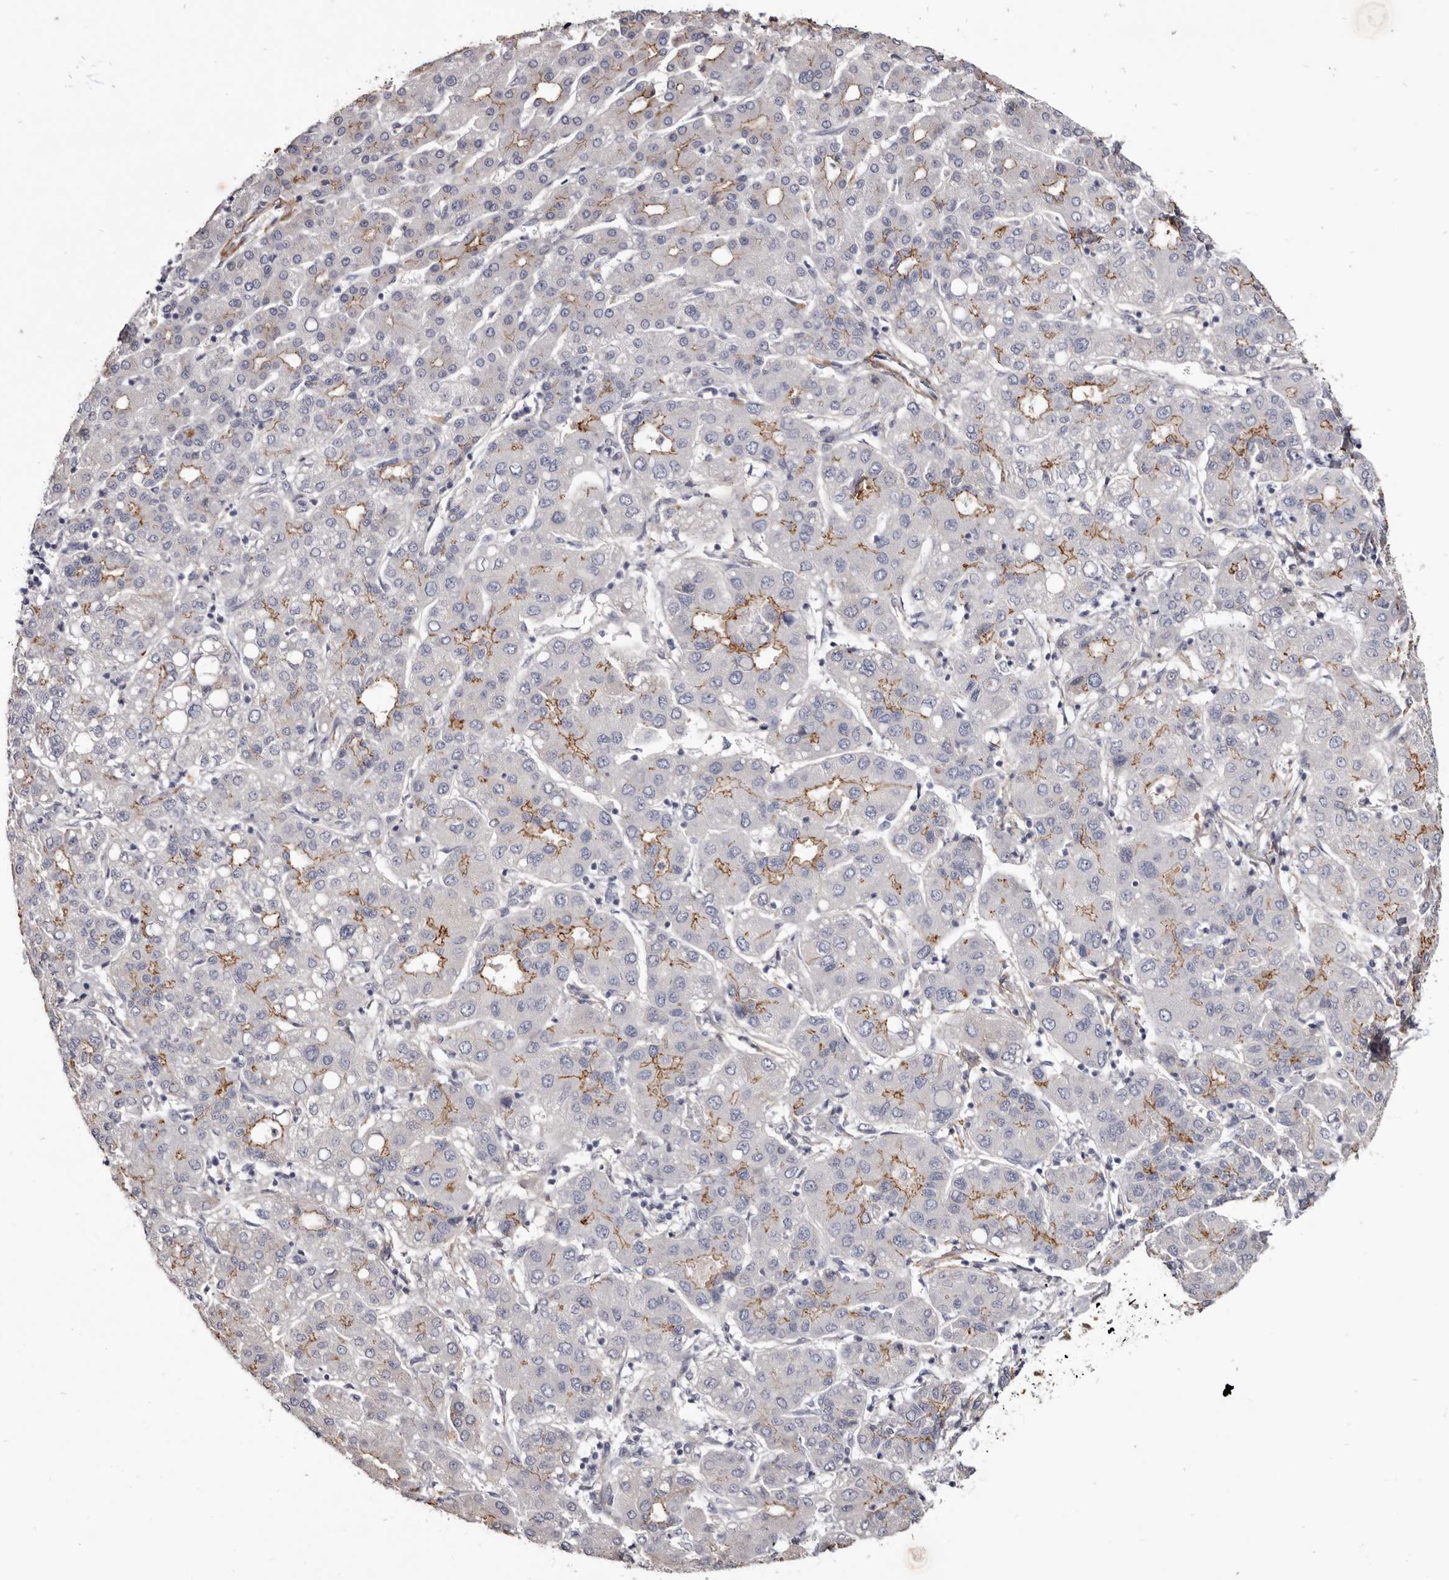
{"staining": {"intensity": "moderate", "quantity": "25%-75%", "location": "cytoplasmic/membranous"}, "tissue": "liver cancer", "cell_type": "Tumor cells", "image_type": "cancer", "snomed": [{"axis": "morphology", "description": "Carcinoma, Hepatocellular, NOS"}, {"axis": "topography", "description": "Liver"}], "caption": "Liver hepatocellular carcinoma tissue reveals moderate cytoplasmic/membranous expression in about 25%-75% of tumor cells, visualized by immunohistochemistry. The protein is shown in brown color, while the nuclei are stained blue.", "gene": "CGN", "patient": {"sex": "male", "age": 65}}